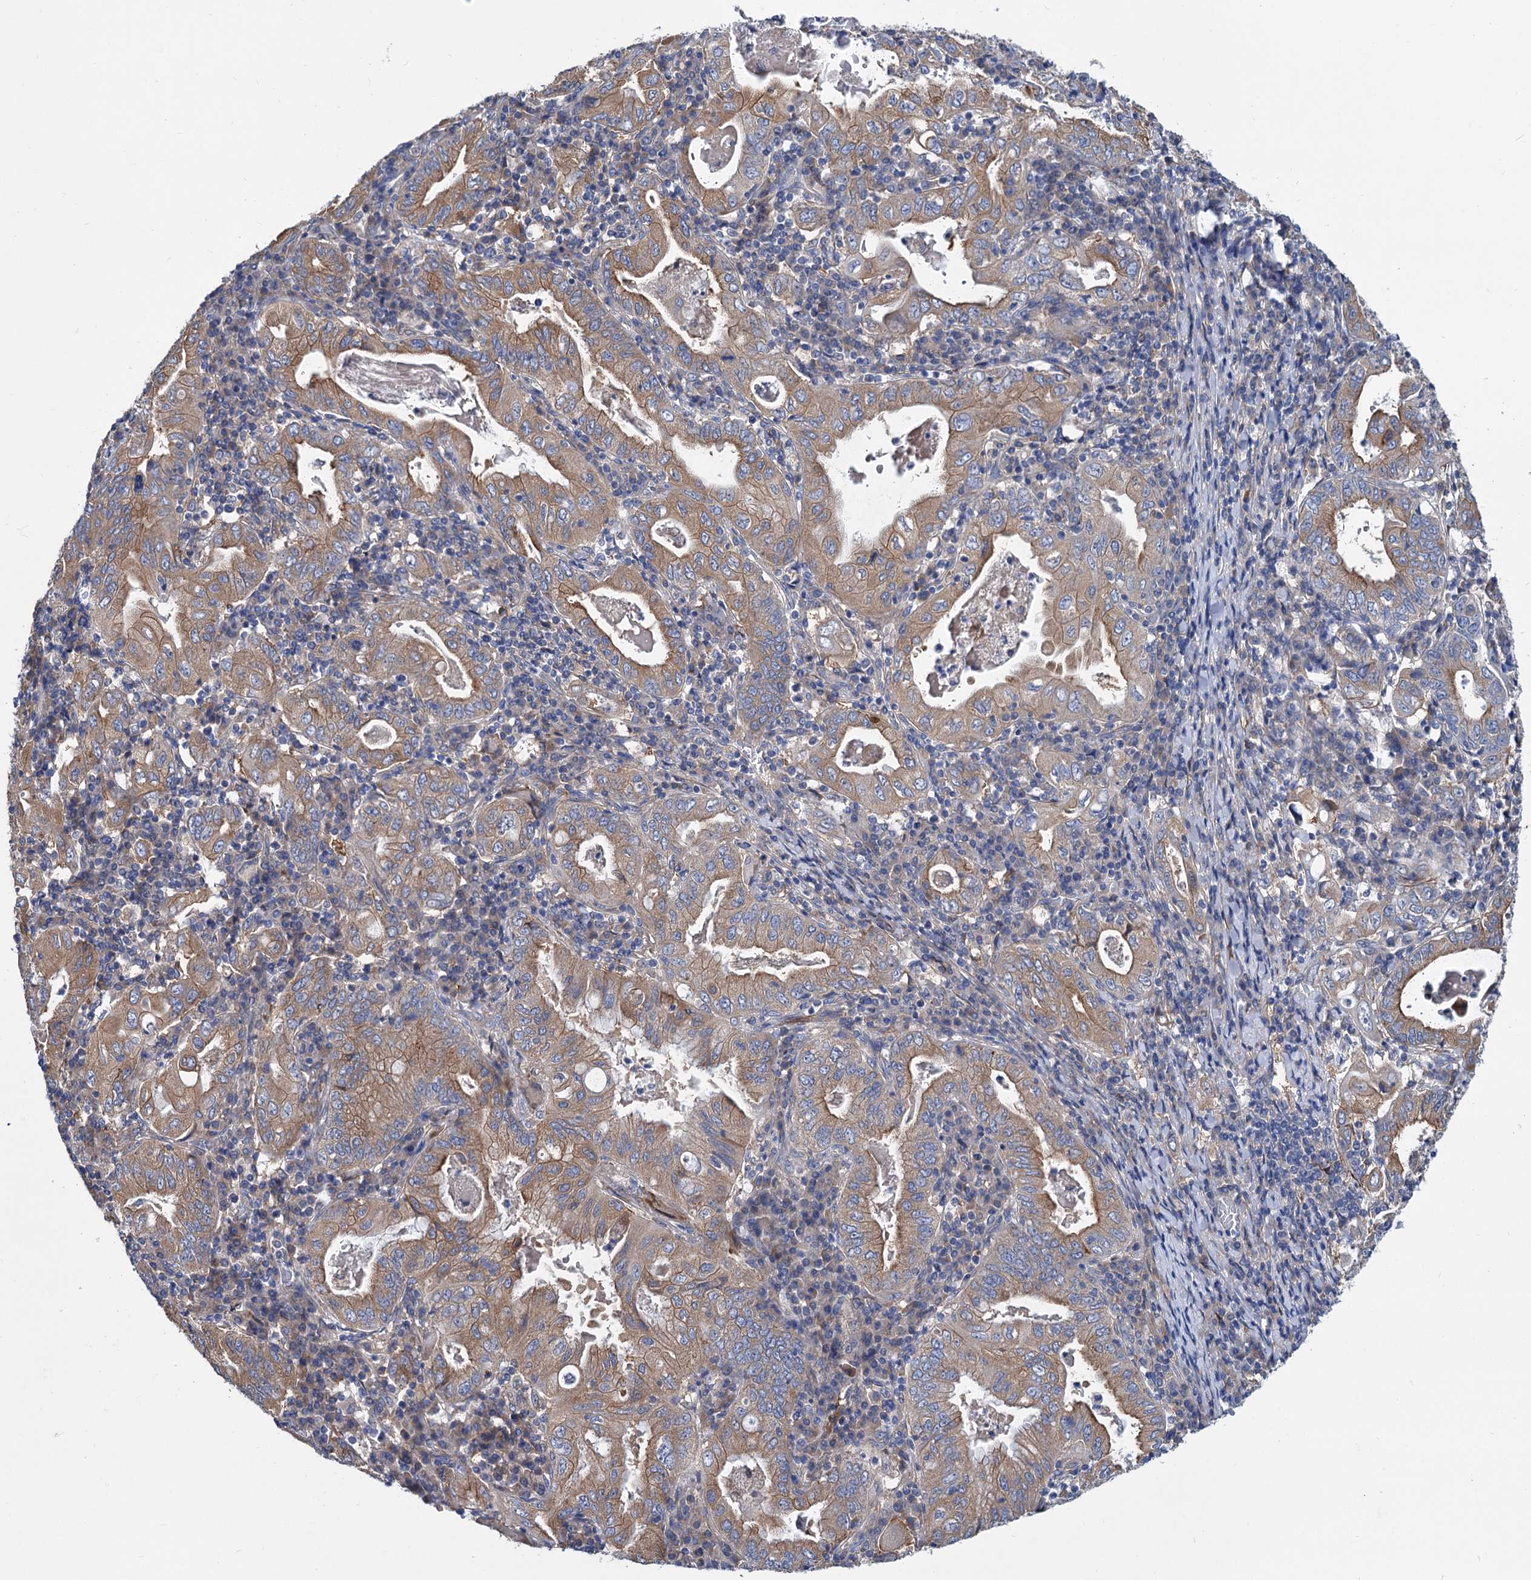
{"staining": {"intensity": "moderate", "quantity": ">75%", "location": "cytoplasmic/membranous"}, "tissue": "stomach cancer", "cell_type": "Tumor cells", "image_type": "cancer", "snomed": [{"axis": "morphology", "description": "Normal tissue, NOS"}, {"axis": "morphology", "description": "Adenocarcinoma, NOS"}, {"axis": "topography", "description": "Esophagus"}, {"axis": "topography", "description": "Stomach, upper"}, {"axis": "topography", "description": "Peripheral nerve tissue"}], "caption": "The immunohistochemical stain labels moderate cytoplasmic/membranous staining in tumor cells of stomach cancer tissue.", "gene": "TRIM55", "patient": {"sex": "male", "age": 62}}